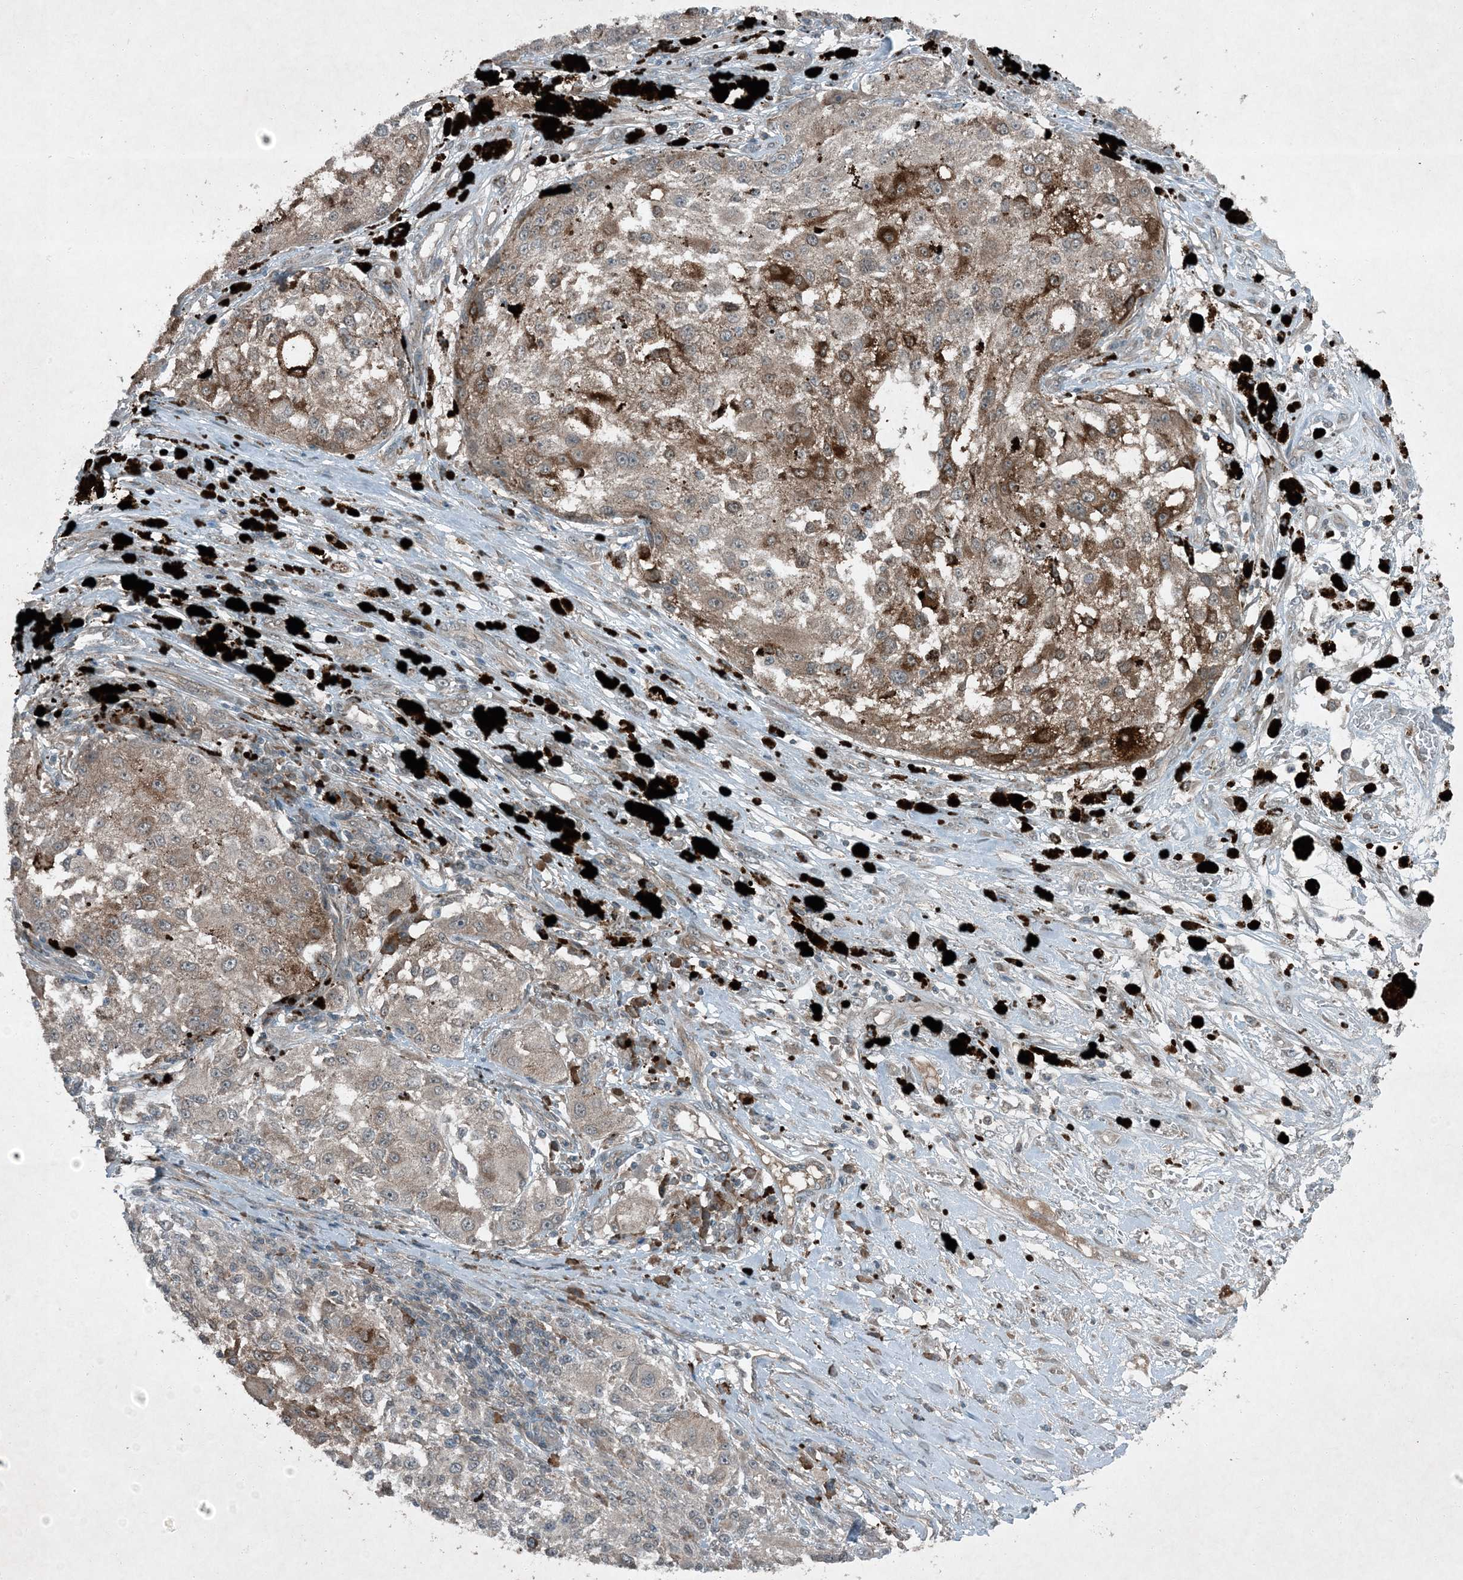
{"staining": {"intensity": "moderate", "quantity": ">75%", "location": "cytoplasmic/membranous"}, "tissue": "melanoma", "cell_type": "Tumor cells", "image_type": "cancer", "snomed": [{"axis": "morphology", "description": "Necrosis, NOS"}, {"axis": "morphology", "description": "Malignant melanoma, NOS"}, {"axis": "topography", "description": "Skin"}], "caption": "Immunohistochemistry (DAB) staining of human melanoma shows moderate cytoplasmic/membranous protein positivity in approximately >75% of tumor cells.", "gene": "MDN1", "patient": {"sex": "female", "age": 87}}